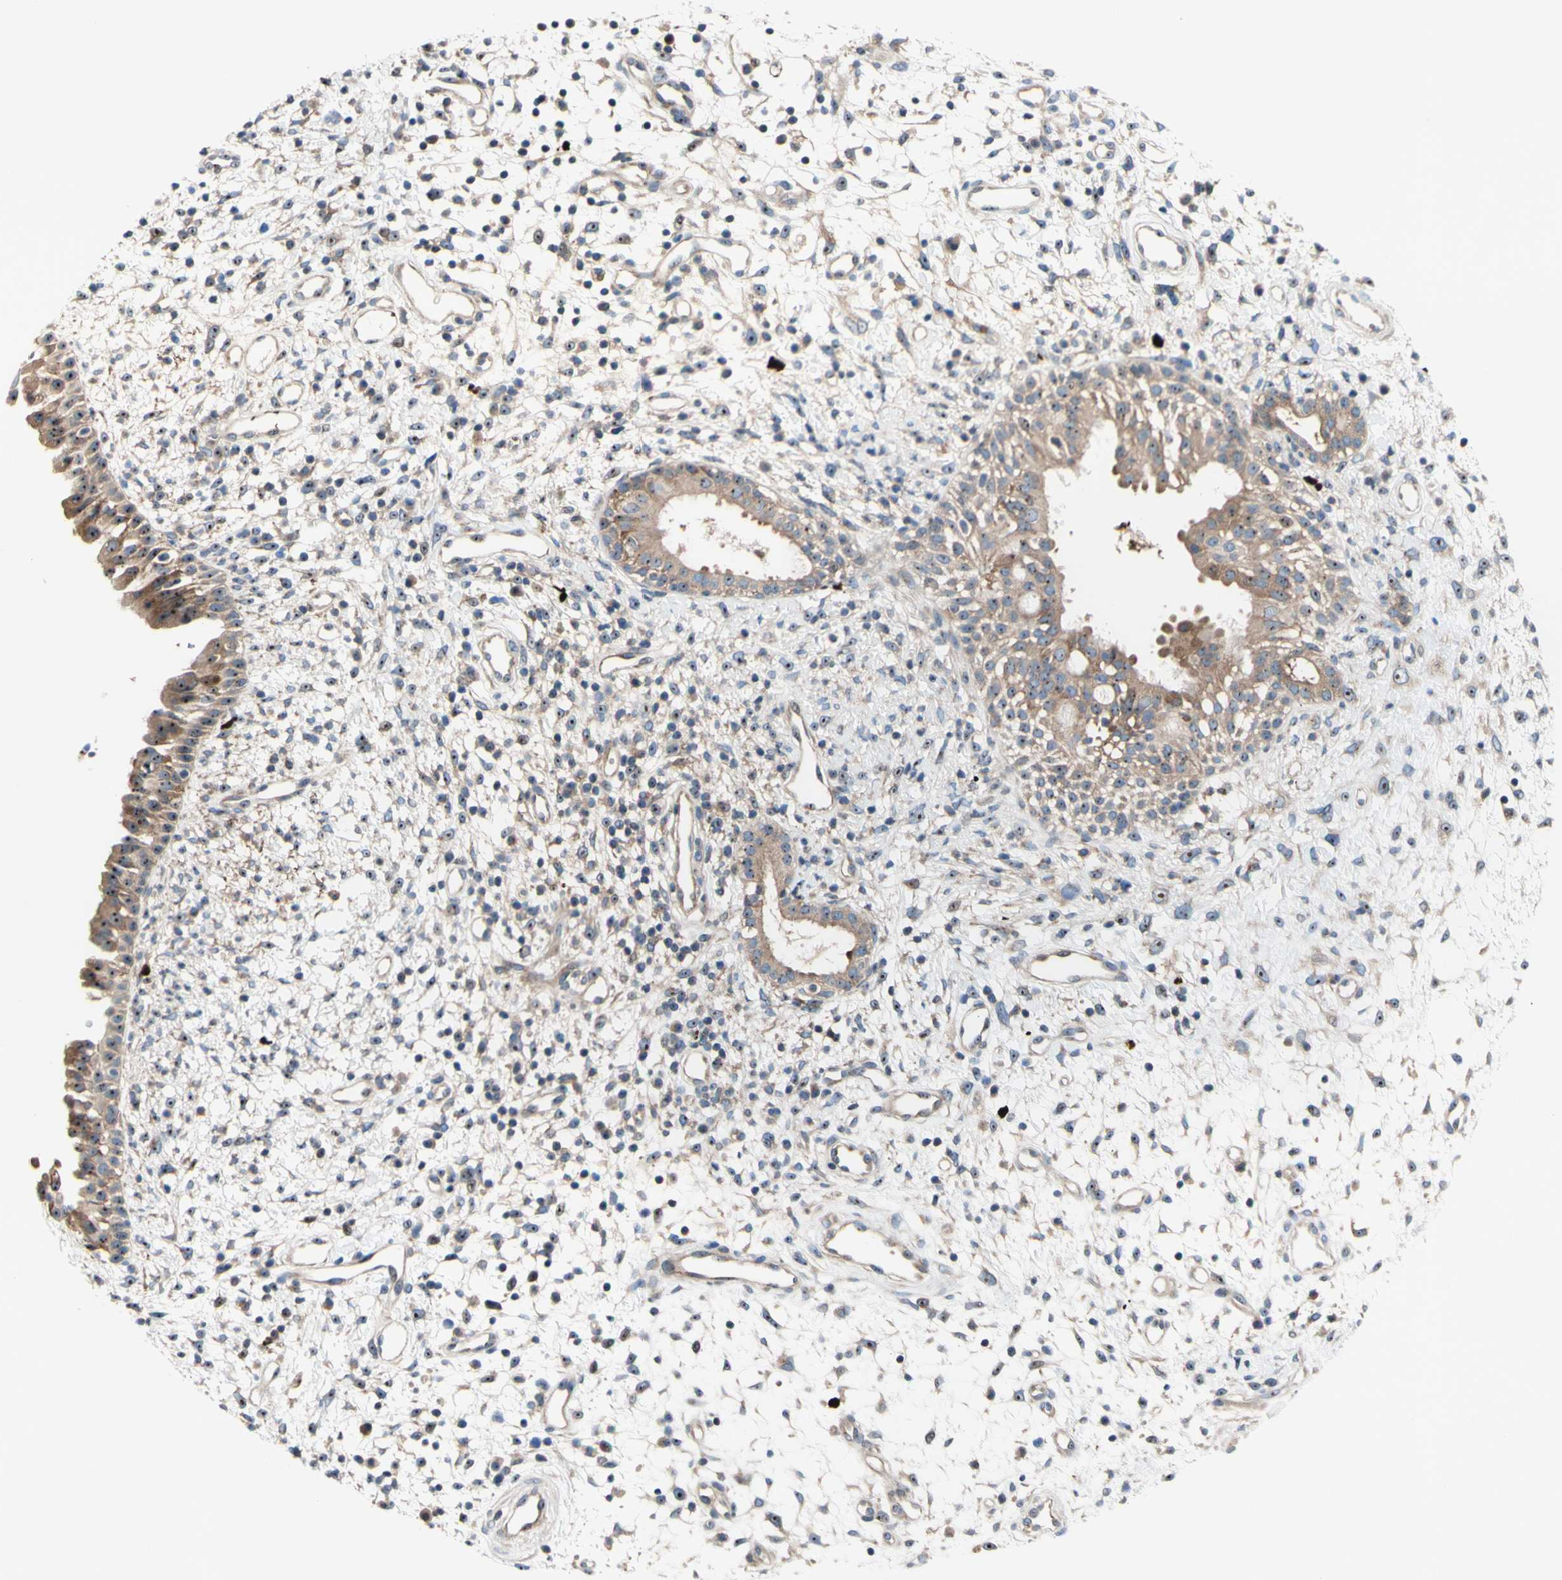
{"staining": {"intensity": "strong", "quantity": ">75%", "location": "cytoplasmic/membranous,nuclear"}, "tissue": "nasopharynx", "cell_type": "Respiratory epithelial cells", "image_type": "normal", "snomed": [{"axis": "morphology", "description": "Normal tissue, NOS"}, {"axis": "topography", "description": "Nasopharynx"}], "caption": "Nasopharynx stained with immunohistochemistry reveals strong cytoplasmic/membranous,nuclear expression in about >75% of respiratory epithelial cells. (IHC, brightfield microscopy, high magnification).", "gene": "USP9X", "patient": {"sex": "male", "age": 22}}